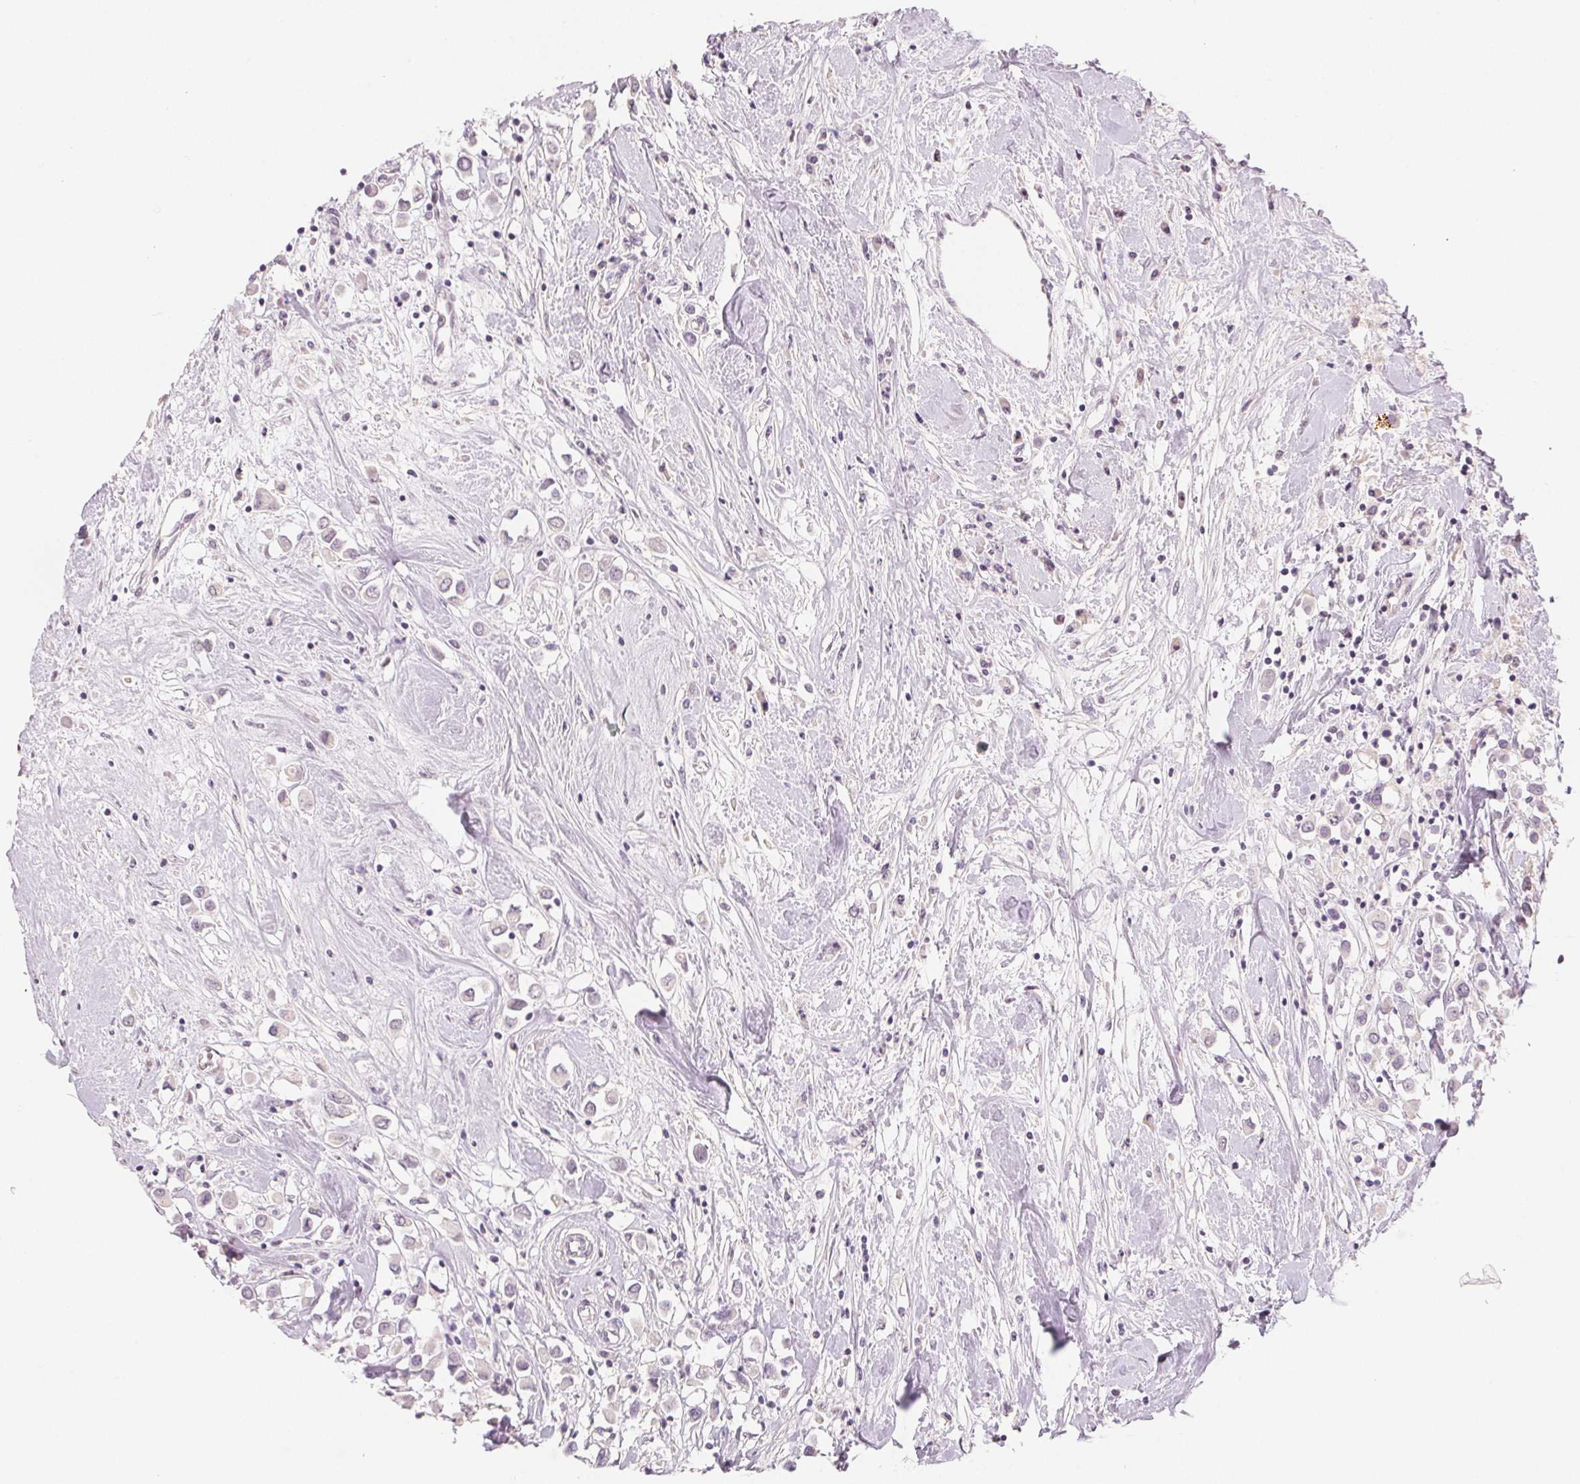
{"staining": {"intensity": "negative", "quantity": "none", "location": "none"}, "tissue": "breast cancer", "cell_type": "Tumor cells", "image_type": "cancer", "snomed": [{"axis": "morphology", "description": "Duct carcinoma"}, {"axis": "topography", "description": "Breast"}], "caption": "DAB (3,3'-diaminobenzidine) immunohistochemical staining of human breast infiltrating ductal carcinoma displays no significant staining in tumor cells.", "gene": "SLC27A5", "patient": {"sex": "female", "age": 61}}